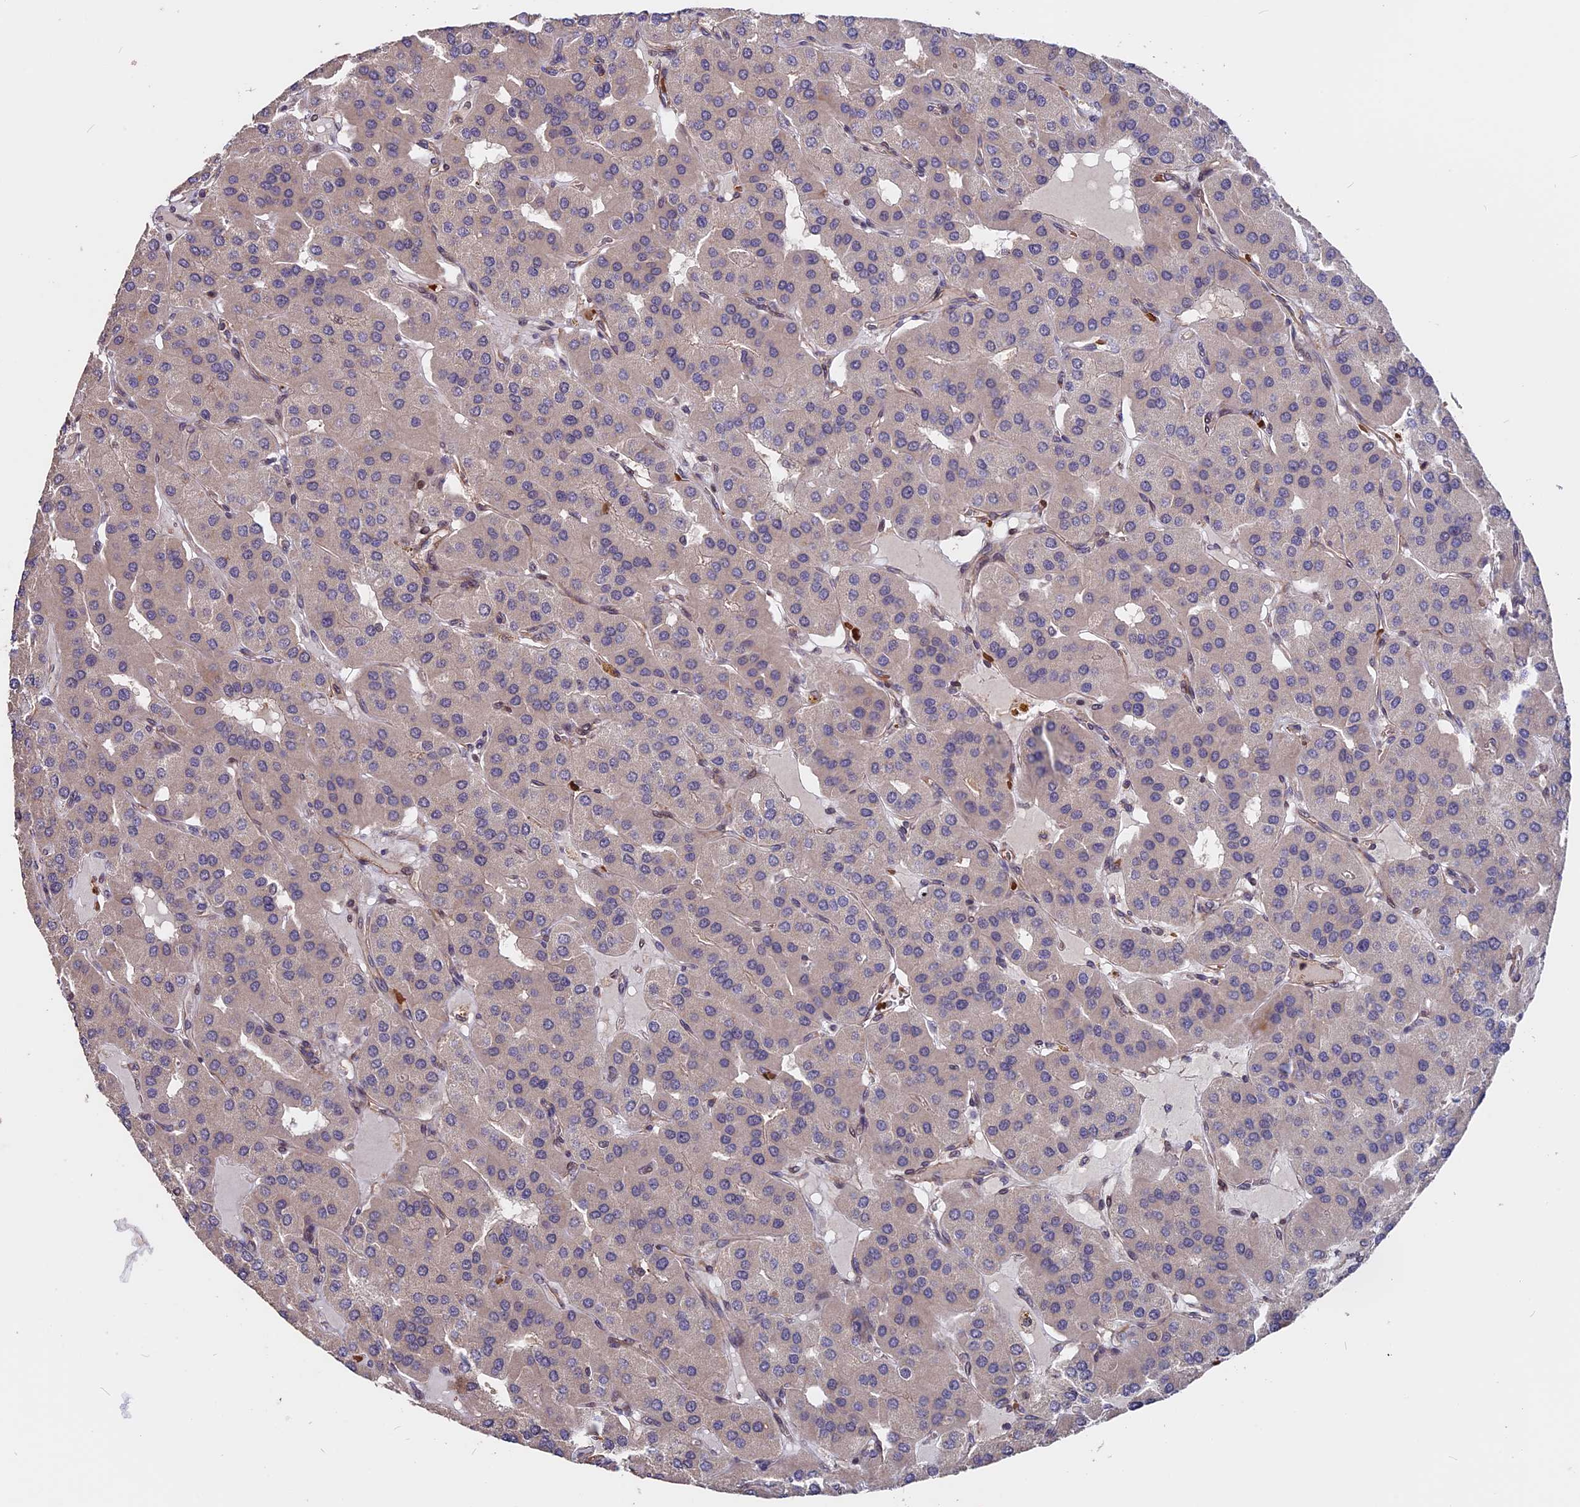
{"staining": {"intensity": "negative", "quantity": "none", "location": "none"}, "tissue": "parathyroid gland", "cell_type": "Glandular cells", "image_type": "normal", "snomed": [{"axis": "morphology", "description": "Normal tissue, NOS"}, {"axis": "morphology", "description": "Adenoma, NOS"}, {"axis": "topography", "description": "Parathyroid gland"}], "caption": "Glandular cells are negative for protein expression in benign human parathyroid gland. The staining was performed using DAB (3,3'-diaminobenzidine) to visualize the protein expression in brown, while the nuclei were stained in blue with hematoxylin (Magnification: 20x).", "gene": "ZC3H10", "patient": {"sex": "female", "age": 86}}